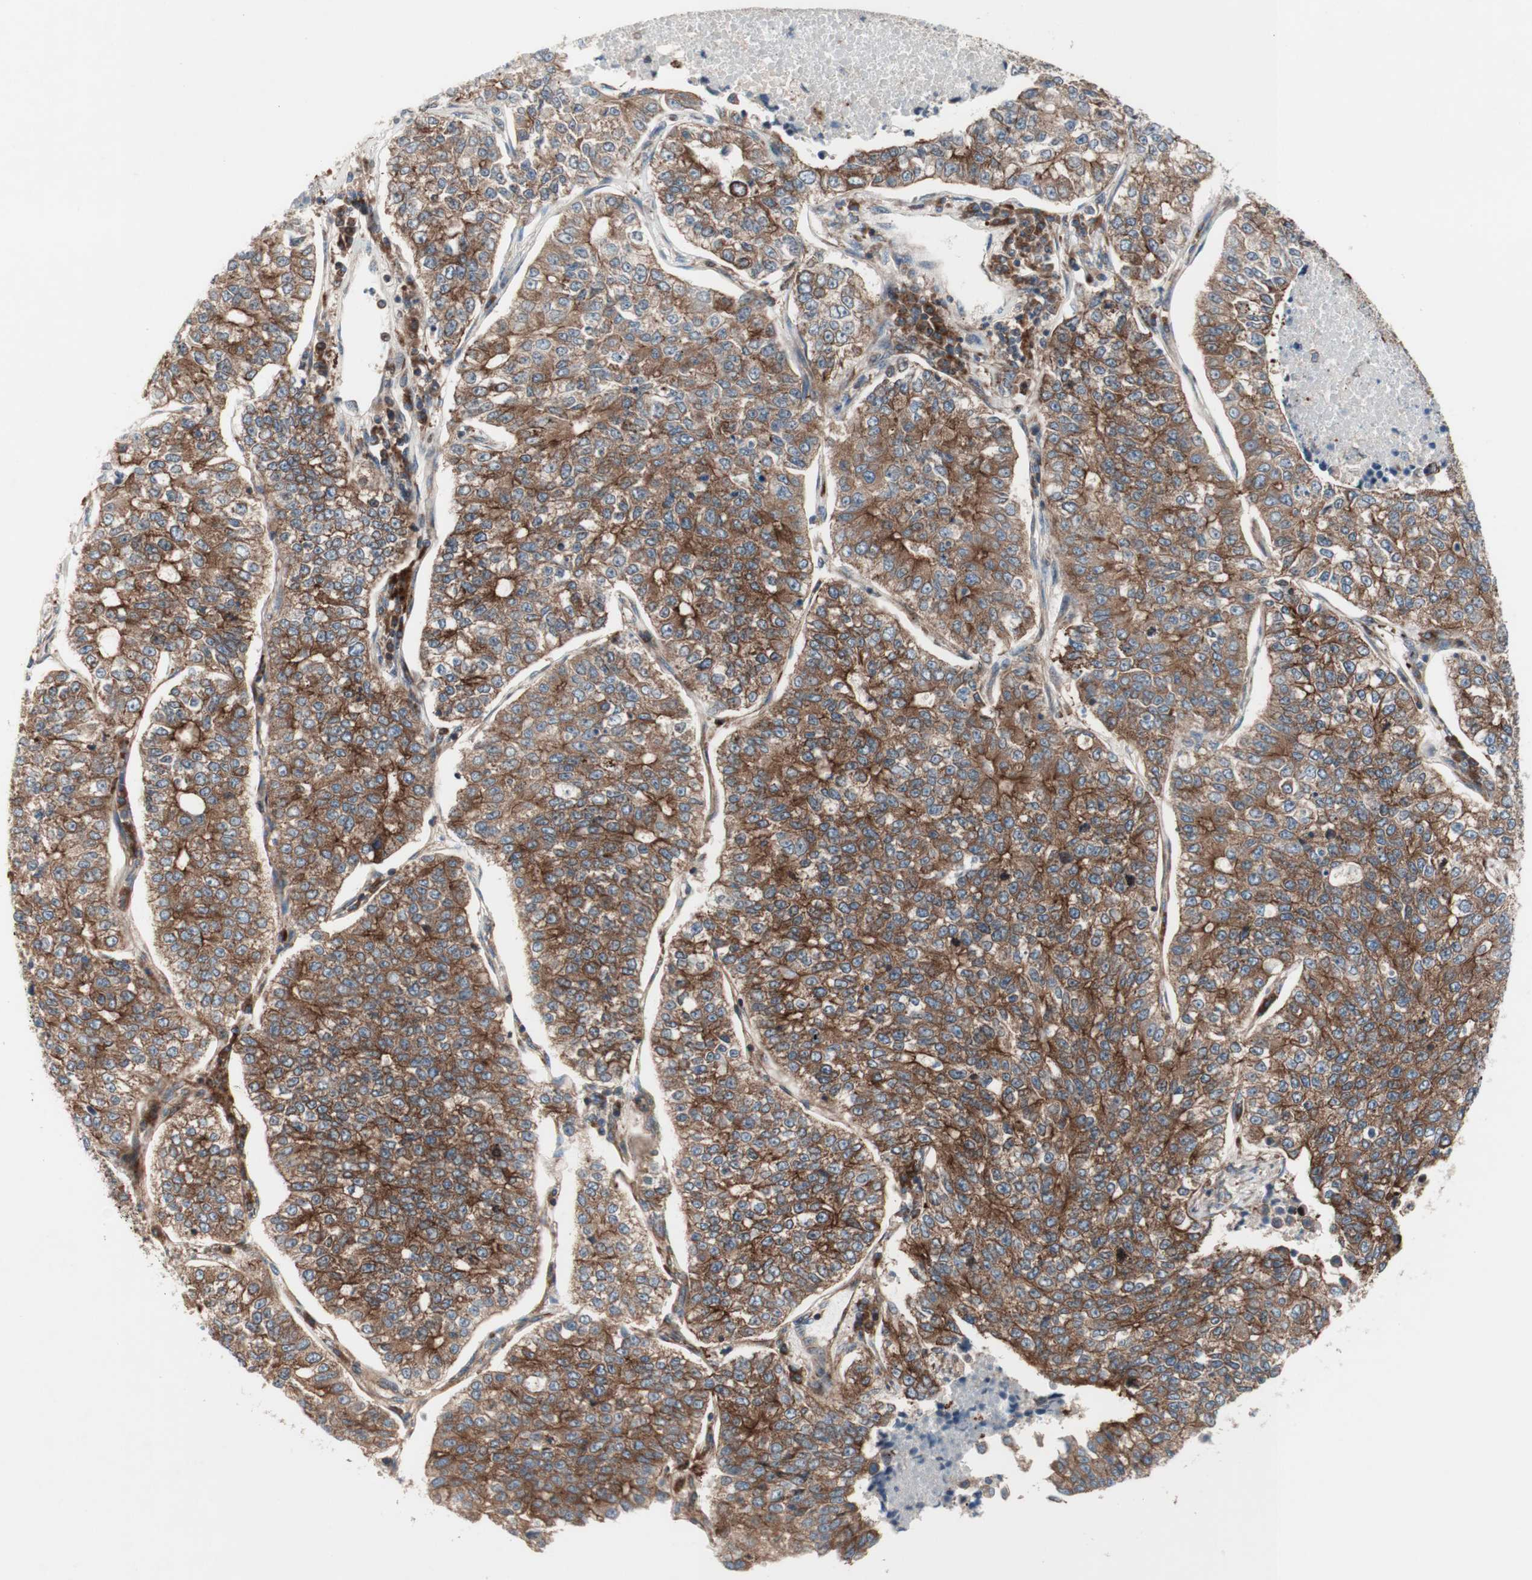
{"staining": {"intensity": "moderate", "quantity": ">75%", "location": "cytoplasmic/membranous"}, "tissue": "lung cancer", "cell_type": "Tumor cells", "image_type": "cancer", "snomed": [{"axis": "morphology", "description": "Adenocarcinoma, NOS"}, {"axis": "topography", "description": "Lung"}], "caption": "Adenocarcinoma (lung) stained with immunohistochemistry (IHC) shows moderate cytoplasmic/membranous staining in approximately >75% of tumor cells.", "gene": "CCN4", "patient": {"sex": "male", "age": 49}}